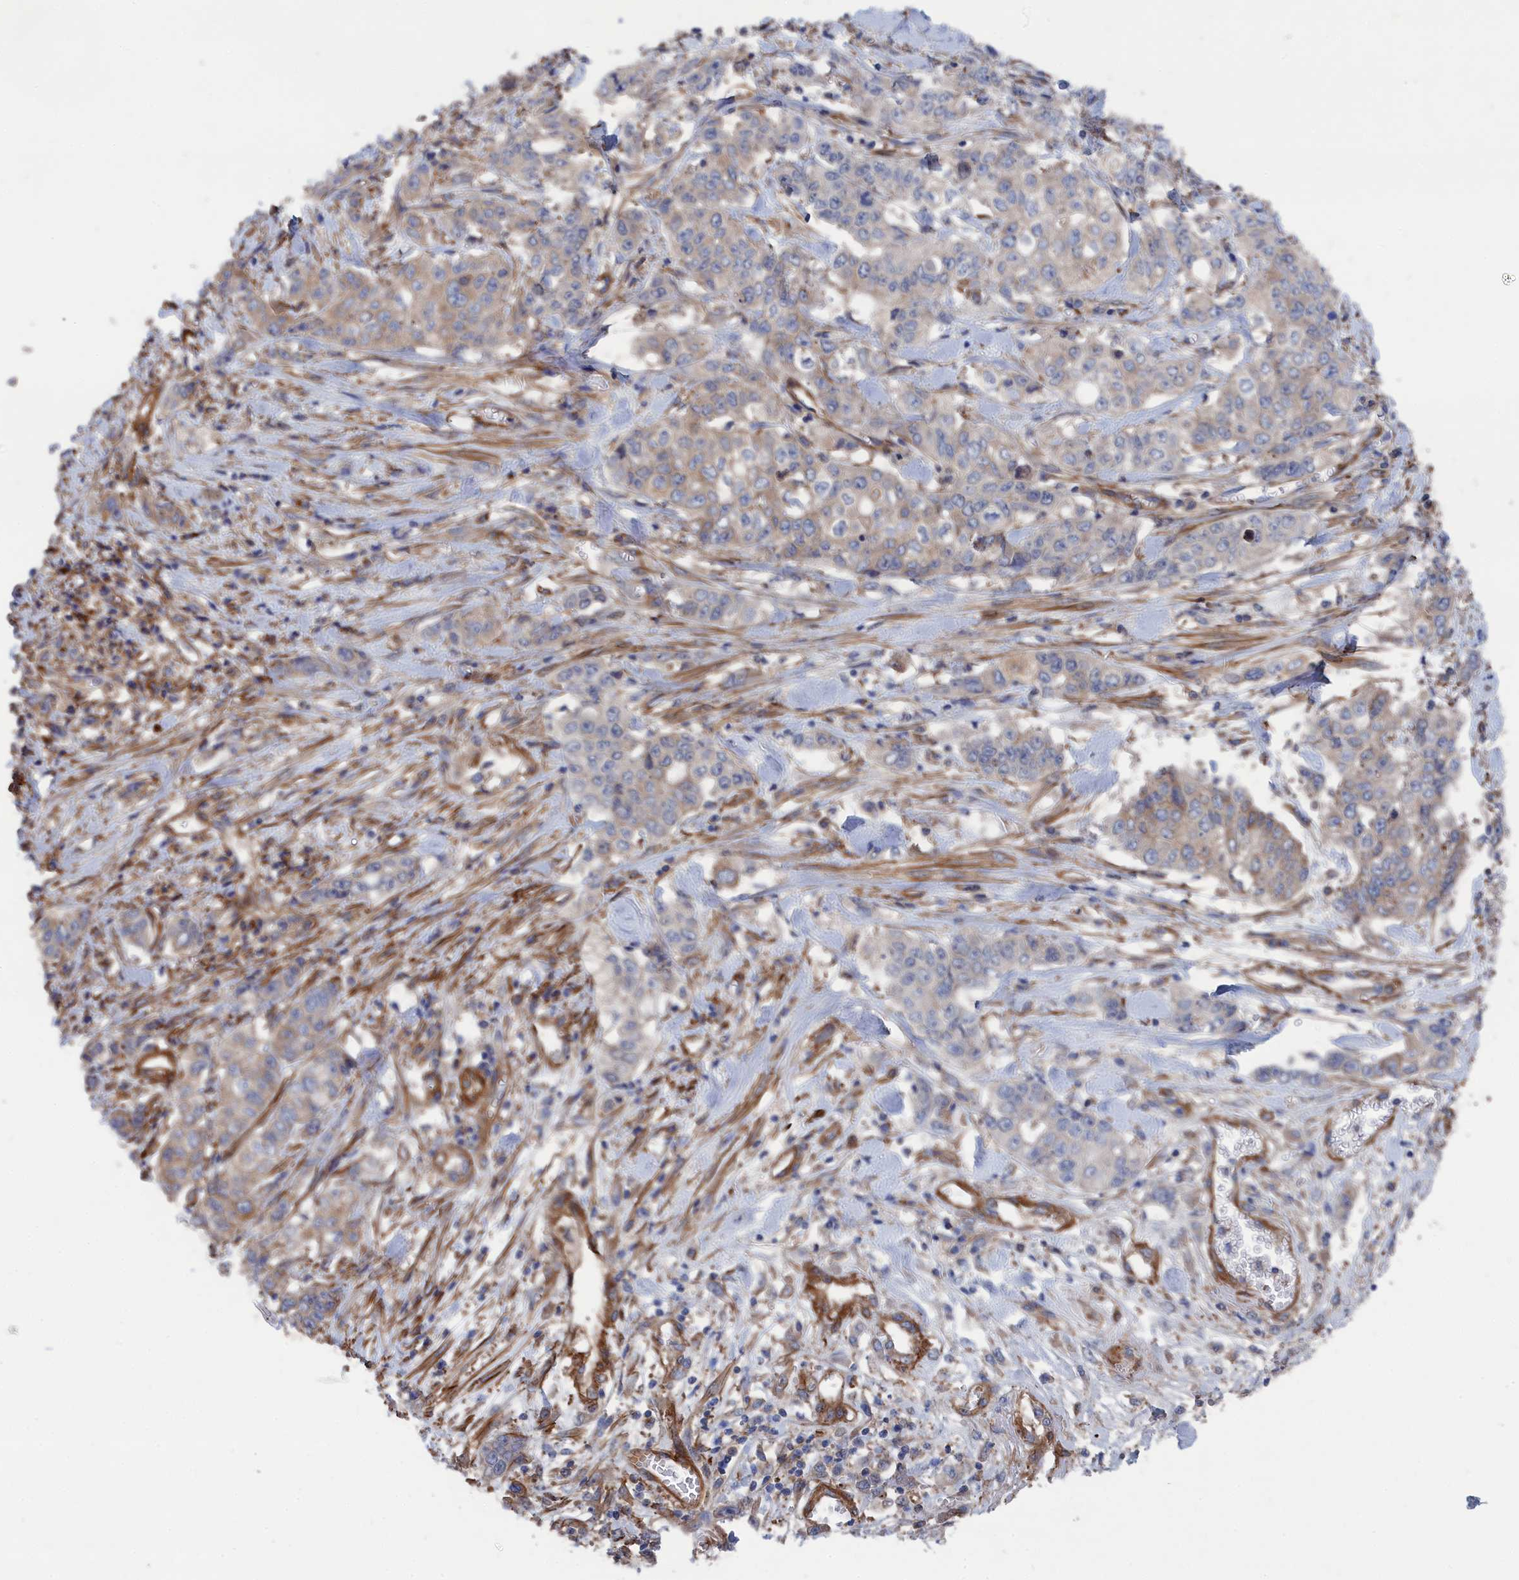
{"staining": {"intensity": "weak", "quantity": "<25%", "location": "cytoplasmic/membranous"}, "tissue": "stomach cancer", "cell_type": "Tumor cells", "image_type": "cancer", "snomed": [{"axis": "morphology", "description": "Adenocarcinoma, NOS"}, {"axis": "topography", "description": "Stomach, upper"}], "caption": "The micrograph shows no significant expression in tumor cells of stomach cancer.", "gene": "FILIP1L", "patient": {"sex": "male", "age": 62}}